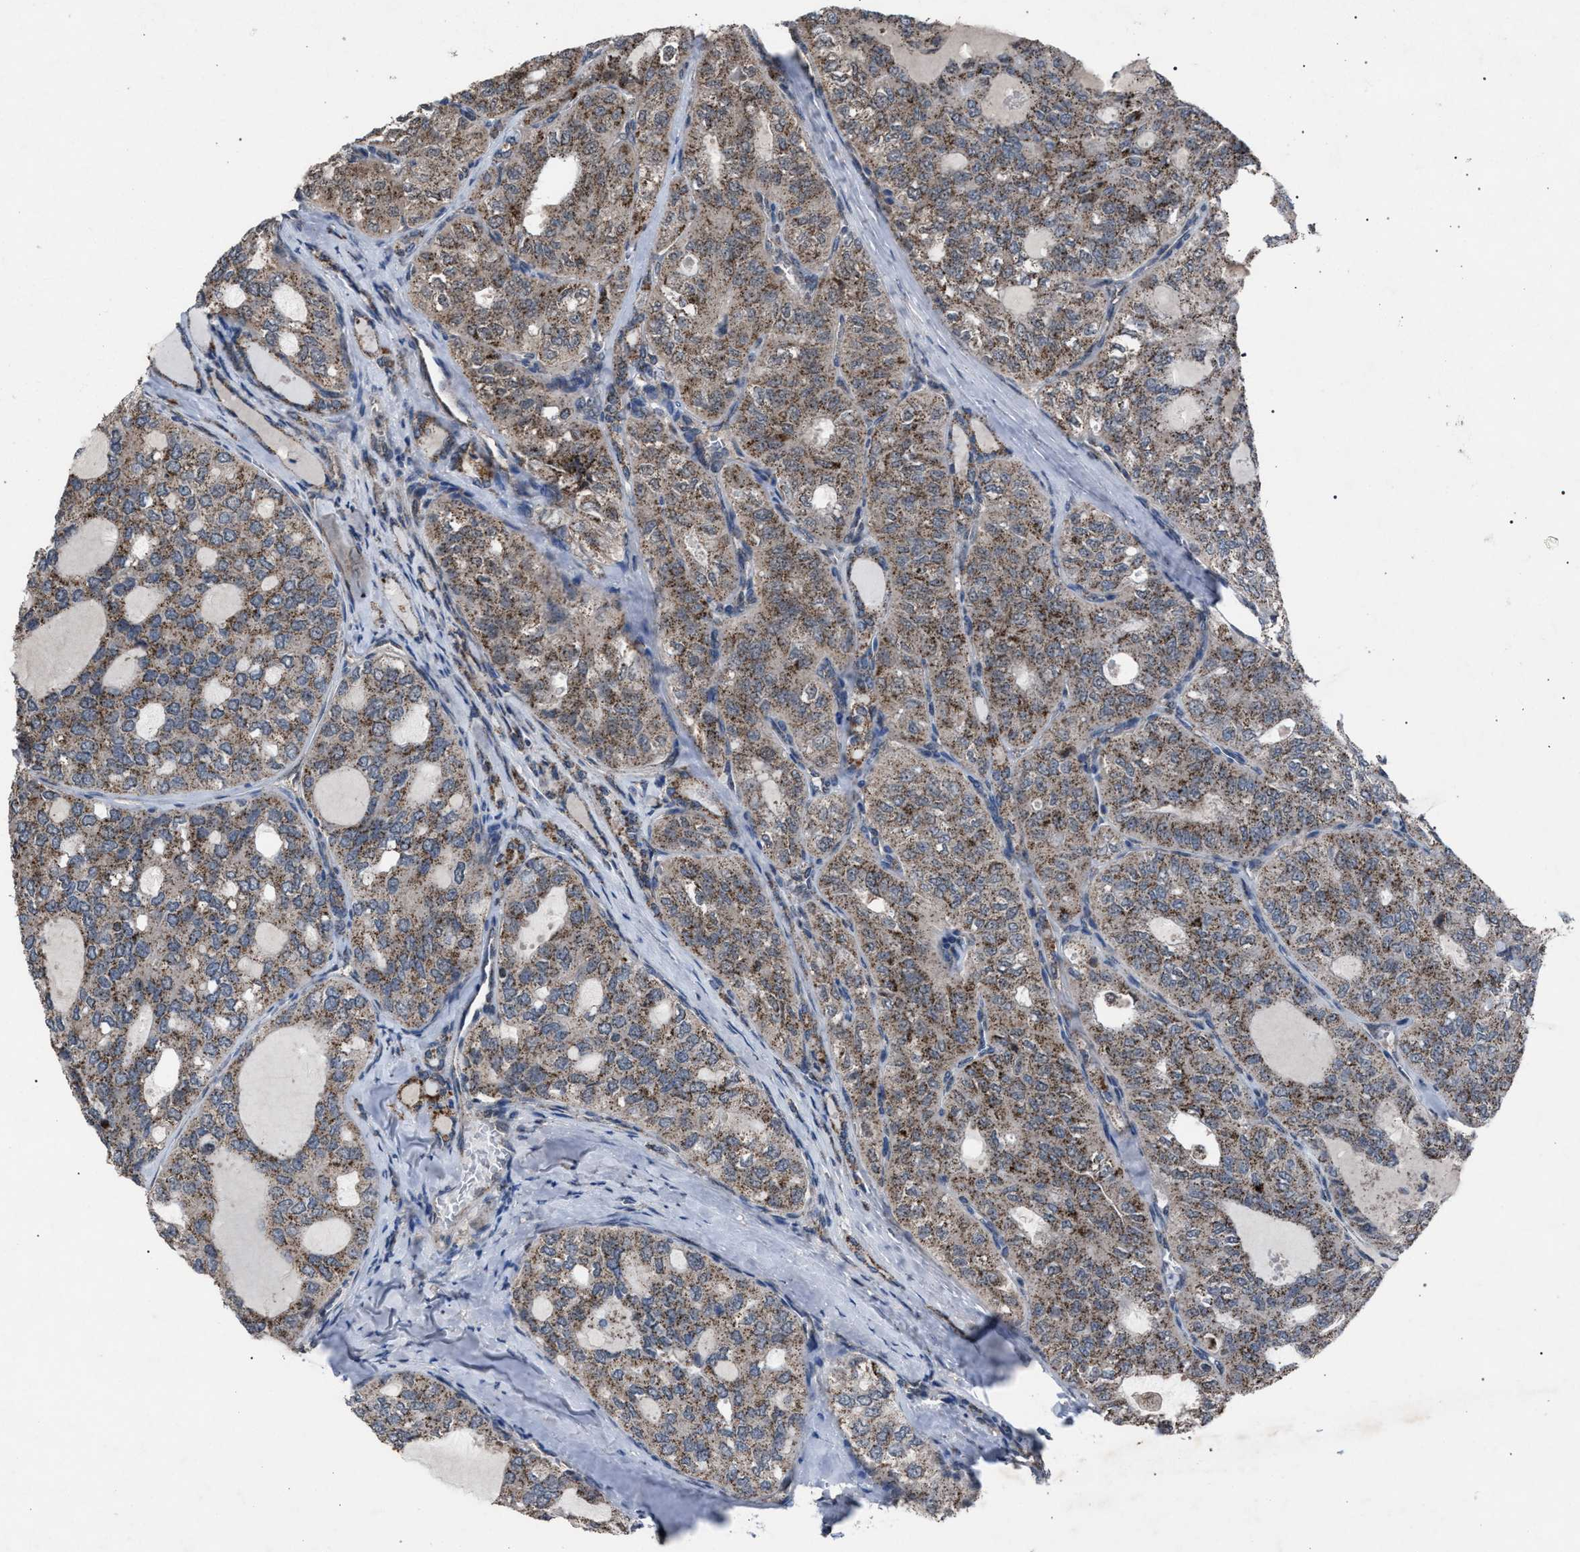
{"staining": {"intensity": "weak", "quantity": ">75%", "location": "cytoplasmic/membranous"}, "tissue": "thyroid cancer", "cell_type": "Tumor cells", "image_type": "cancer", "snomed": [{"axis": "morphology", "description": "Follicular adenoma carcinoma, NOS"}, {"axis": "topography", "description": "Thyroid gland"}], "caption": "High-power microscopy captured an IHC histopathology image of thyroid follicular adenoma carcinoma, revealing weak cytoplasmic/membranous positivity in approximately >75% of tumor cells.", "gene": "HSD17B4", "patient": {"sex": "male", "age": 75}}